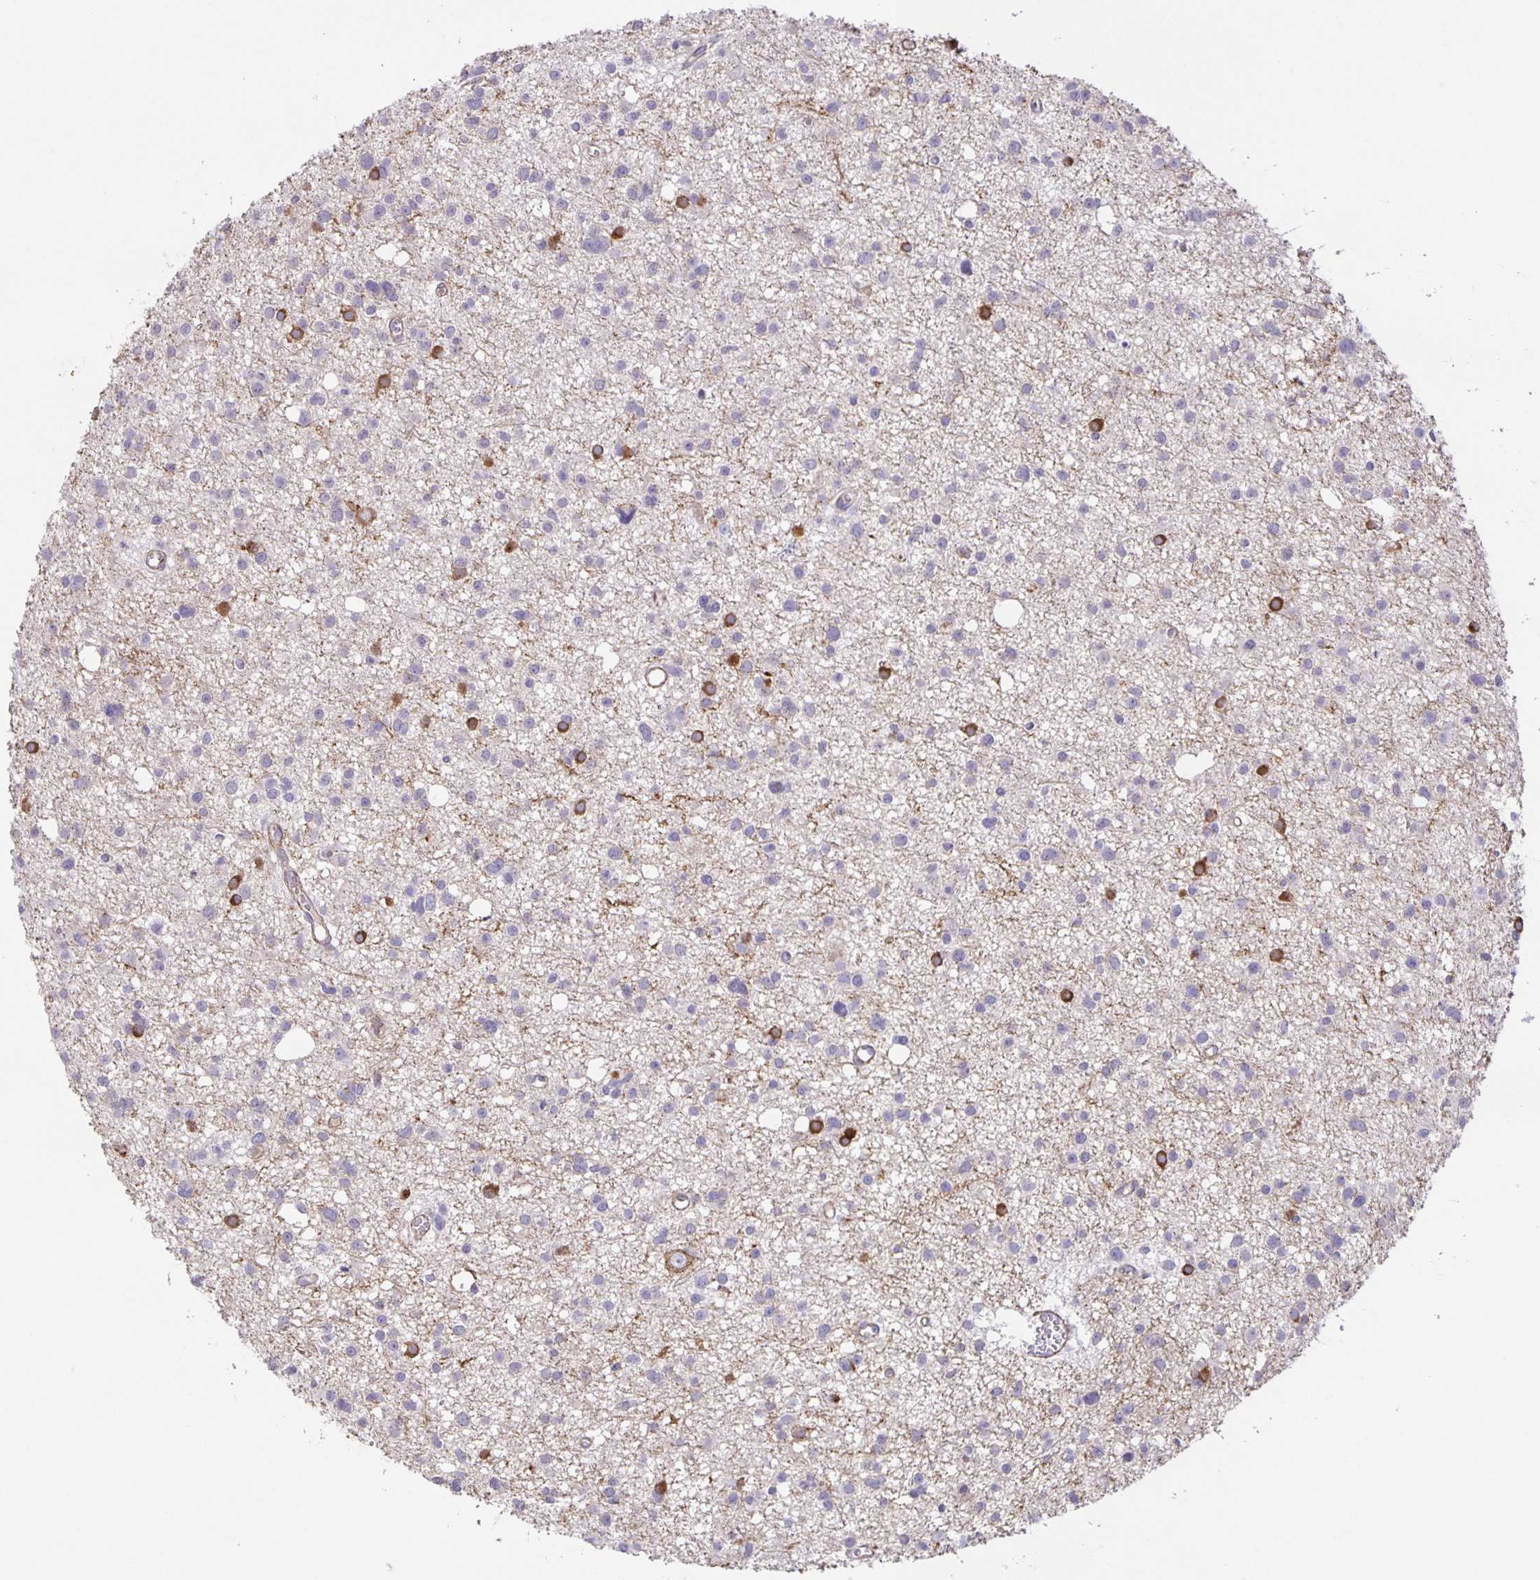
{"staining": {"intensity": "strong", "quantity": "<25%", "location": "cytoplasmic/membranous"}, "tissue": "glioma", "cell_type": "Tumor cells", "image_type": "cancer", "snomed": [{"axis": "morphology", "description": "Glioma, malignant, High grade"}, {"axis": "topography", "description": "Brain"}], "caption": "Immunohistochemical staining of human malignant high-grade glioma demonstrates medium levels of strong cytoplasmic/membranous staining in approximately <25% of tumor cells. (Brightfield microscopy of DAB IHC at high magnification).", "gene": "SRCIN1", "patient": {"sex": "male", "age": 23}}